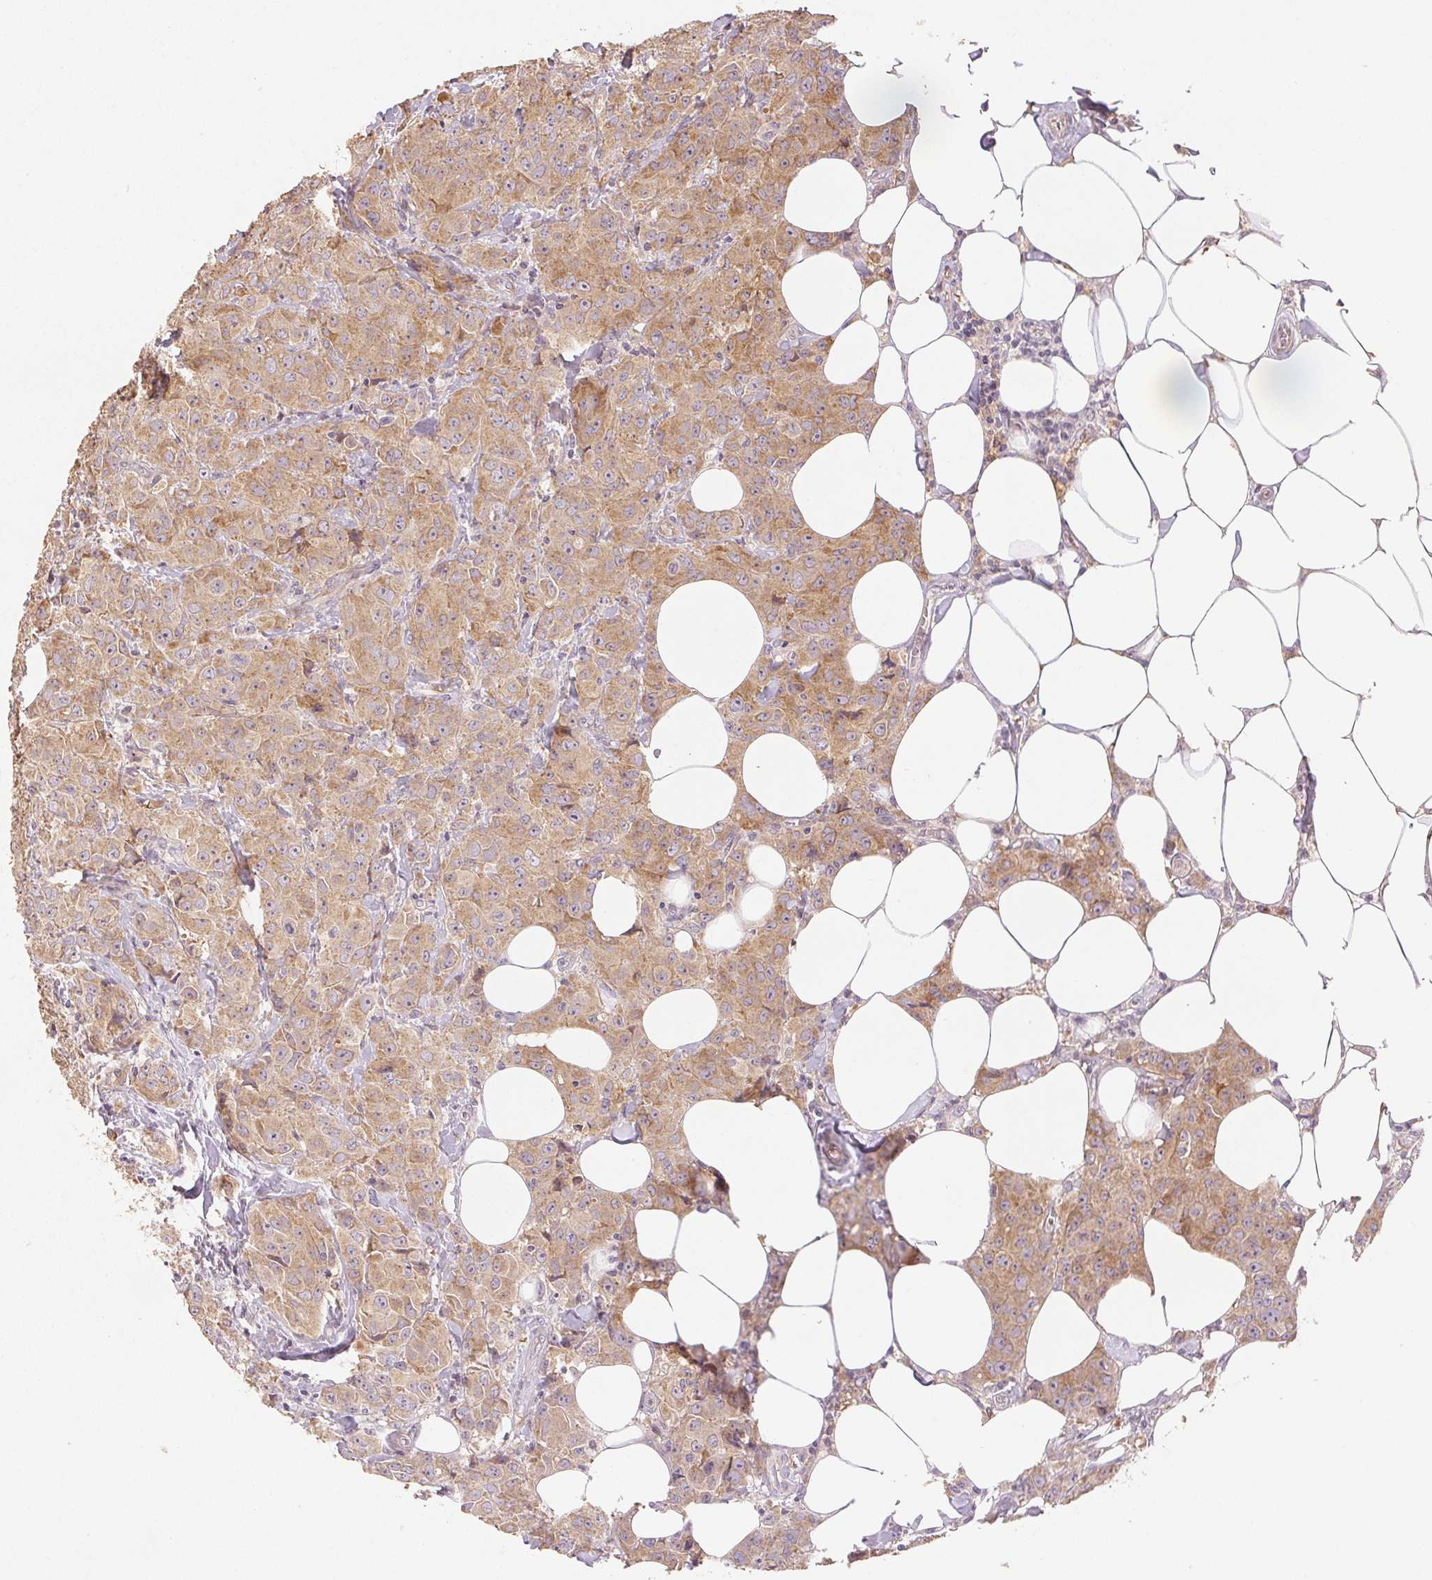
{"staining": {"intensity": "weak", "quantity": ">75%", "location": "cytoplasmic/membranous"}, "tissue": "breast cancer", "cell_type": "Tumor cells", "image_type": "cancer", "snomed": [{"axis": "morphology", "description": "Normal tissue, NOS"}, {"axis": "morphology", "description": "Duct carcinoma"}, {"axis": "topography", "description": "Breast"}], "caption": "Immunohistochemical staining of breast cancer displays weak cytoplasmic/membranous protein staining in about >75% of tumor cells.", "gene": "YIF1B", "patient": {"sex": "female", "age": 43}}